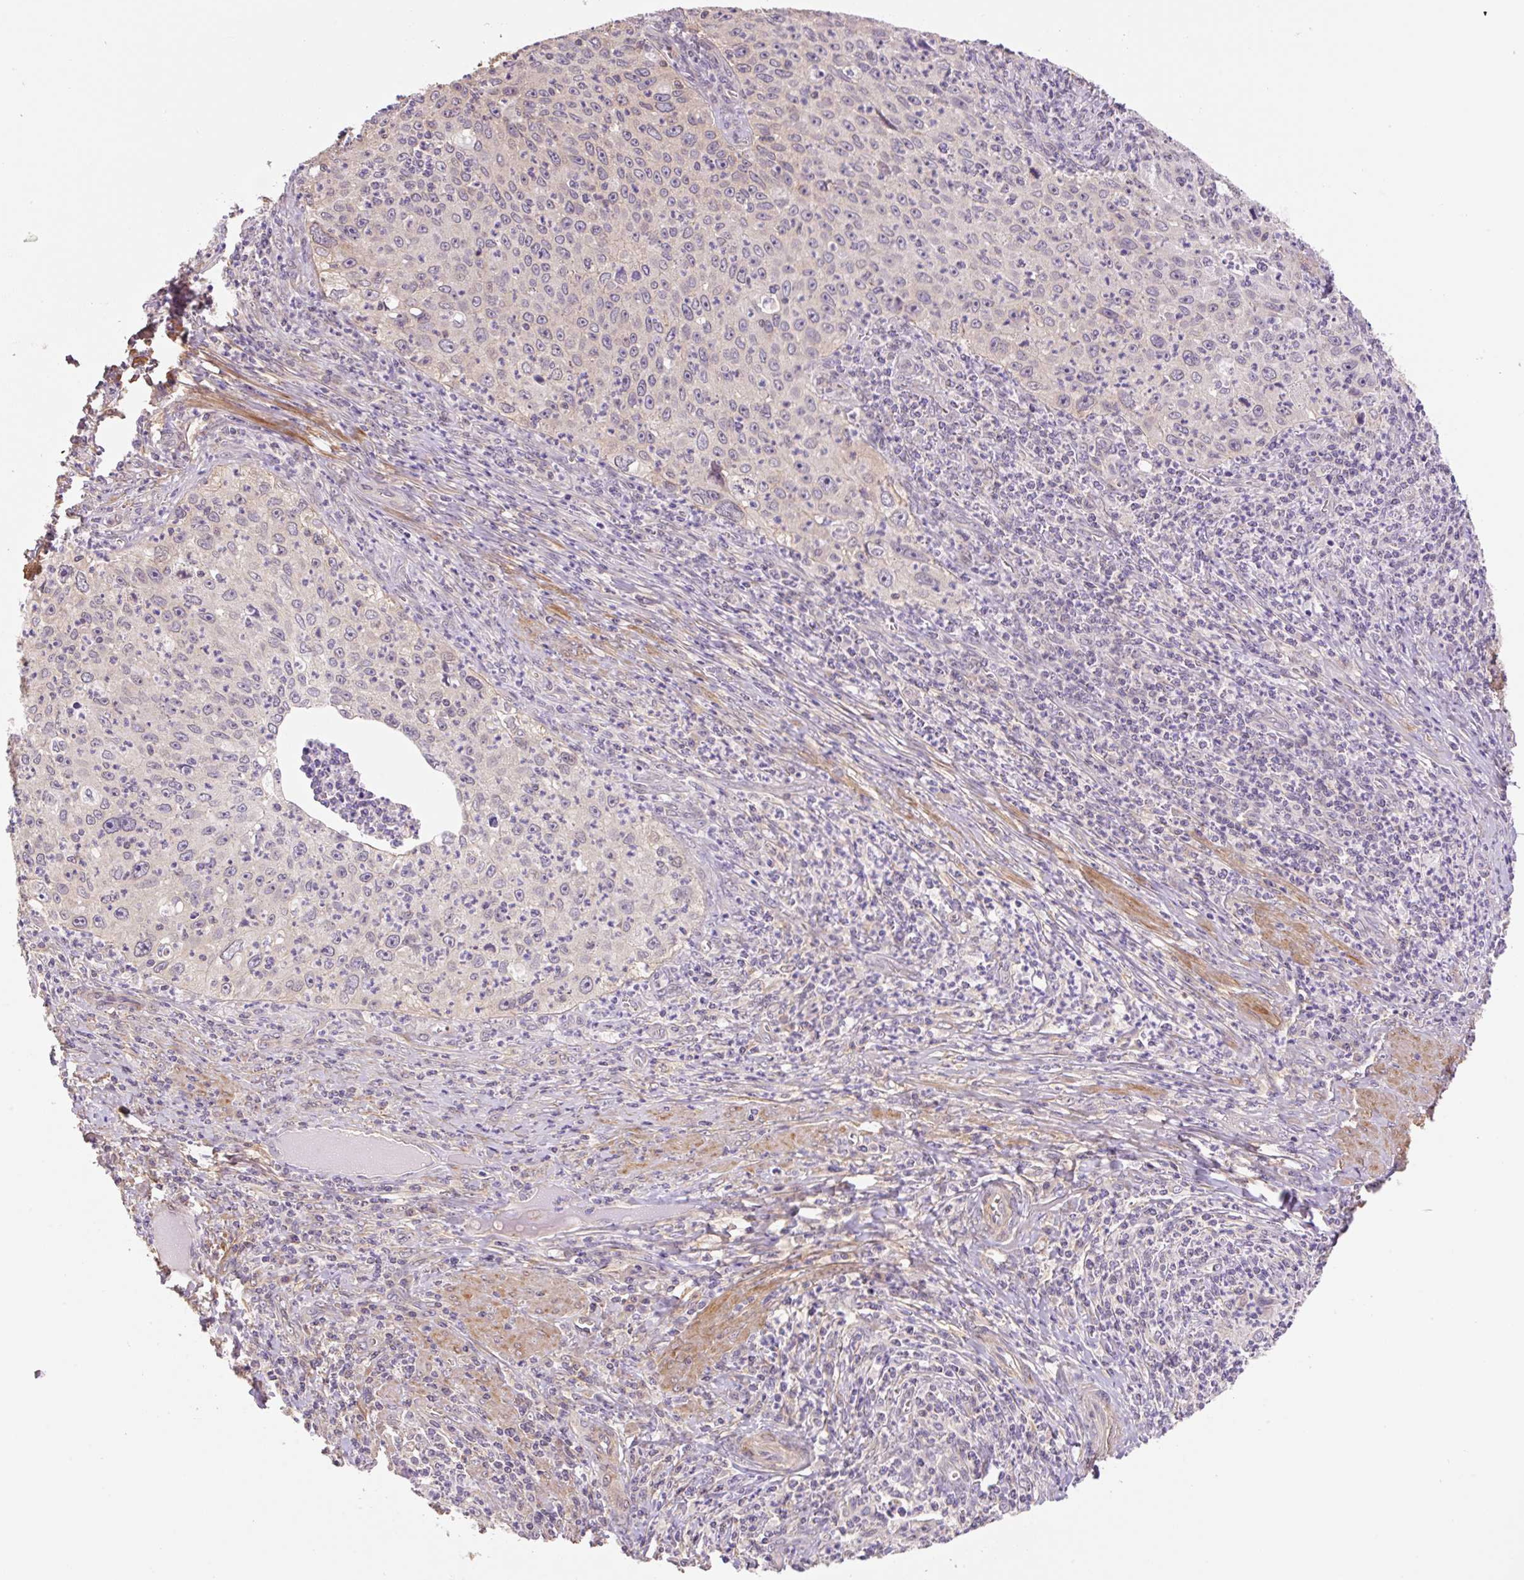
{"staining": {"intensity": "moderate", "quantity": "<25%", "location": "cytoplasmic/membranous"}, "tissue": "cervical cancer", "cell_type": "Tumor cells", "image_type": "cancer", "snomed": [{"axis": "morphology", "description": "Squamous cell carcinoma, NOS"}, {"axis": "topography", "description": "Cervix"}], "caption": "Immunohistochemistry (DAB (3,3'-diaminobenzidine)) staining of cervical squamous cell carcinoma demonstrates moderate cytoplasmic/membranous protein positivity in approximately <25% of tumor cells. The staining was performed using DAB to visualize the protein expression in brown, while the nuclei were stained in blue with hematoxylin (Magnification: 20x).", "gene": "COX8A", "patient": {"sex": "female", "age": 30}}